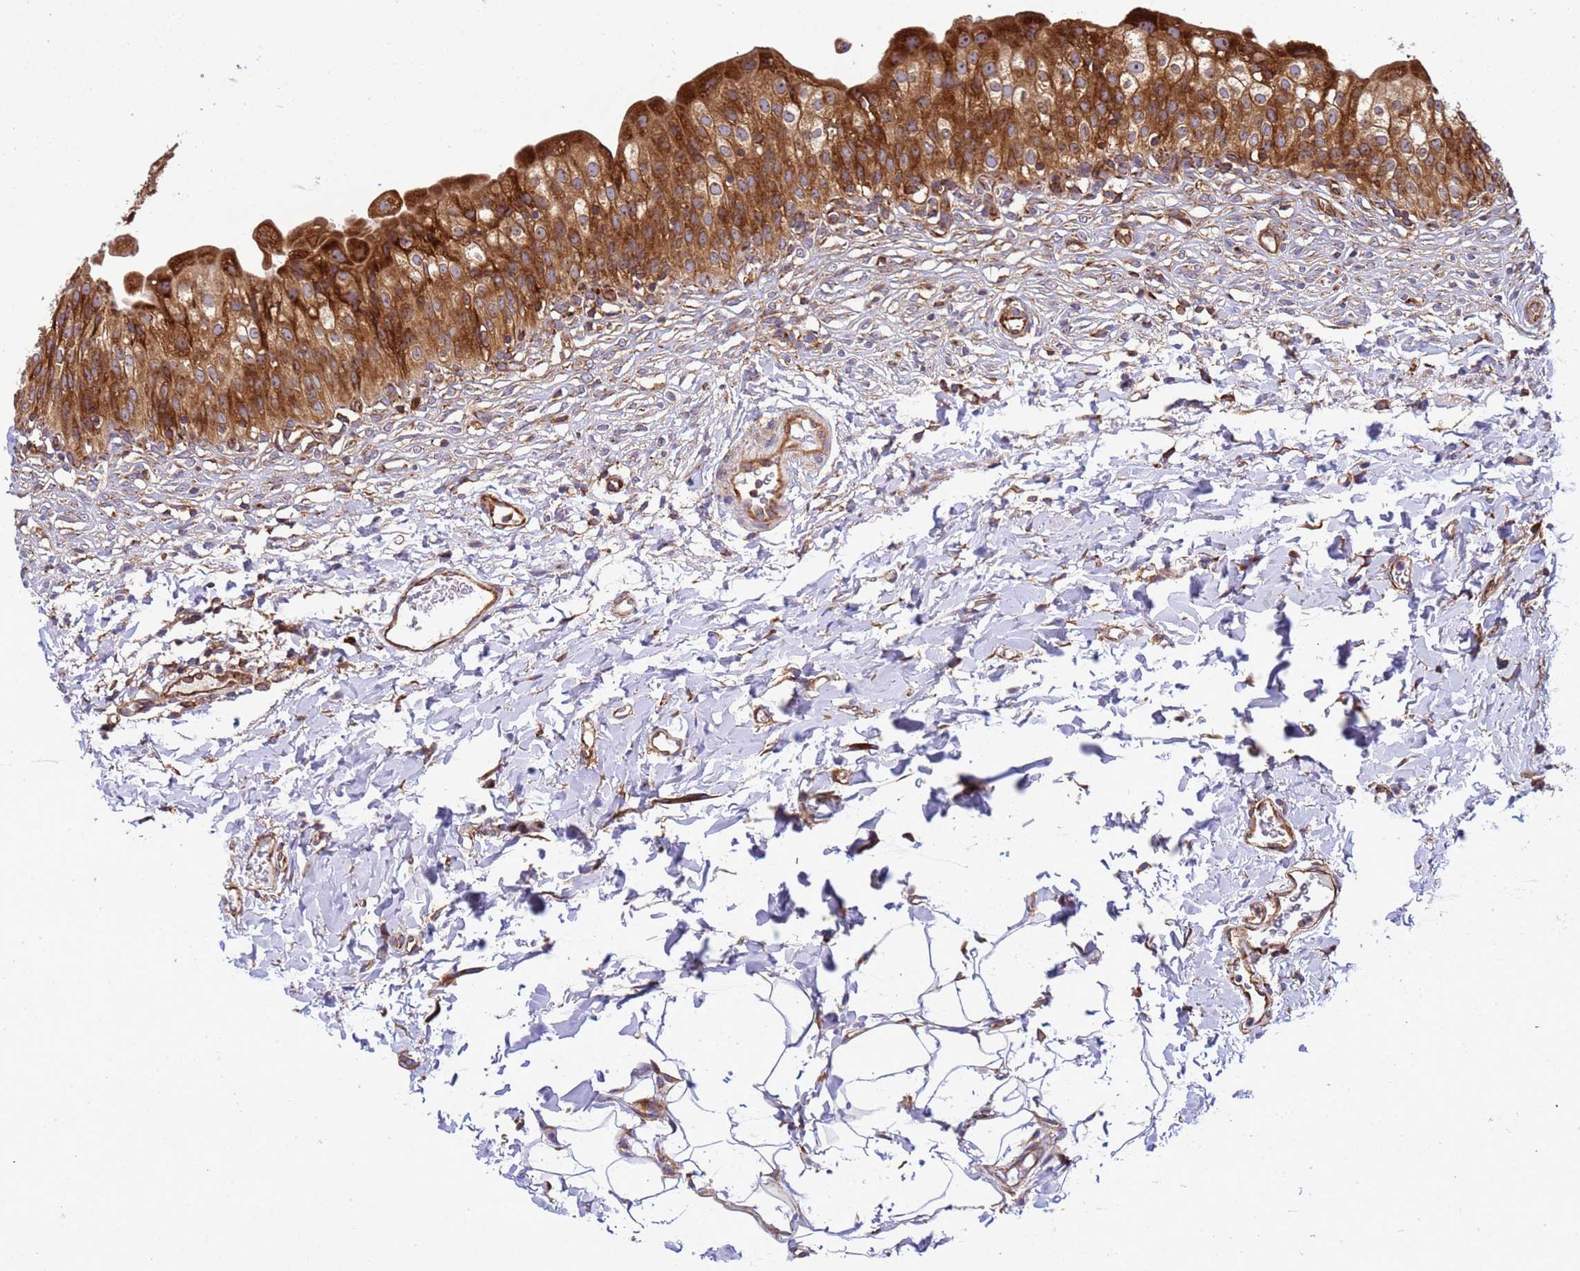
{"staining": {"intensity": "strong", "quantity": ">75%", "location": "cytoplasmic/membranous"}, "tissue": "urinary bladder", "cell_type": "Urothelial cells", "image_type": "normal", "snomed": [{"axis": "morphology", "description": "Normal tissue, NOS"}, {"axis": "topography", "description": "Urinary bladder"}], "caption": "Urothelial cells reveal high levels of strong cytoplasmic/membranous positivity in about >75% of cells in unremarkable urinary bladder. (DAB = brown stain, brightfield microscopy at high magnification).", "gene": "RPL36", "patient": {"sex": "male", "age": 55}}